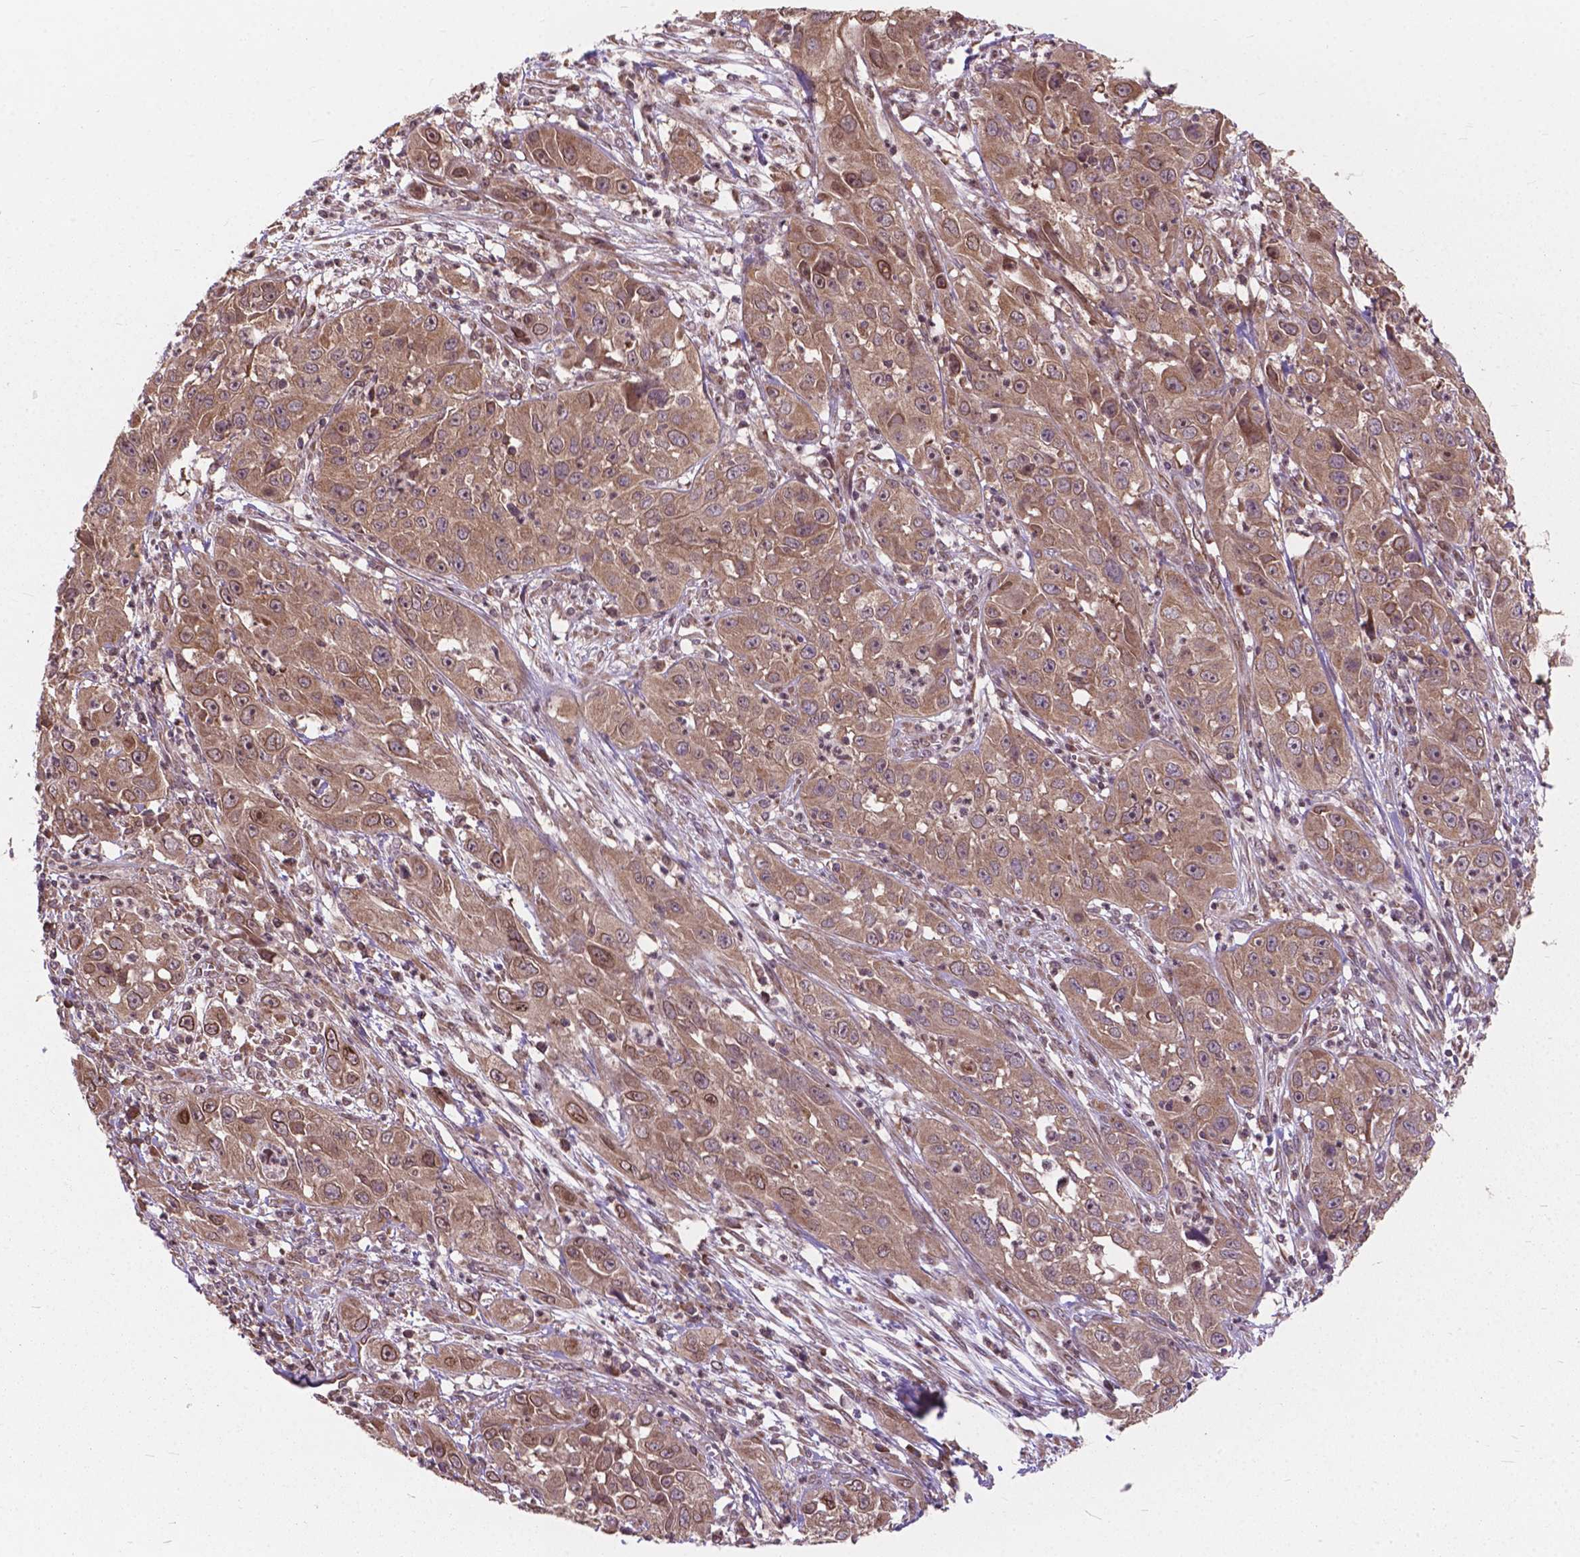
{"staining": {"intensity": "weak", "quantity": ">75%", "location": "cytoplasmic/membranous,nuclear"}, "tissue": "cervical cancer", "cell_type": "Tumor cells", "image_type": "cancer", "snomed": [{"axis": "morphology", "description": "Squamous cell carcinoma, NOS"}, {"axis": "topography", "description": "Cervix"}], "caption": "Weak cytoplasmic/membranous and nuclear positivity for a protein is appreciated in approximately >75% of tumor cells of cervical cancer using immunohistochemistry (IHC).", "gene": "MRPL33", "patient": {"sex": "female", "age": 32}}